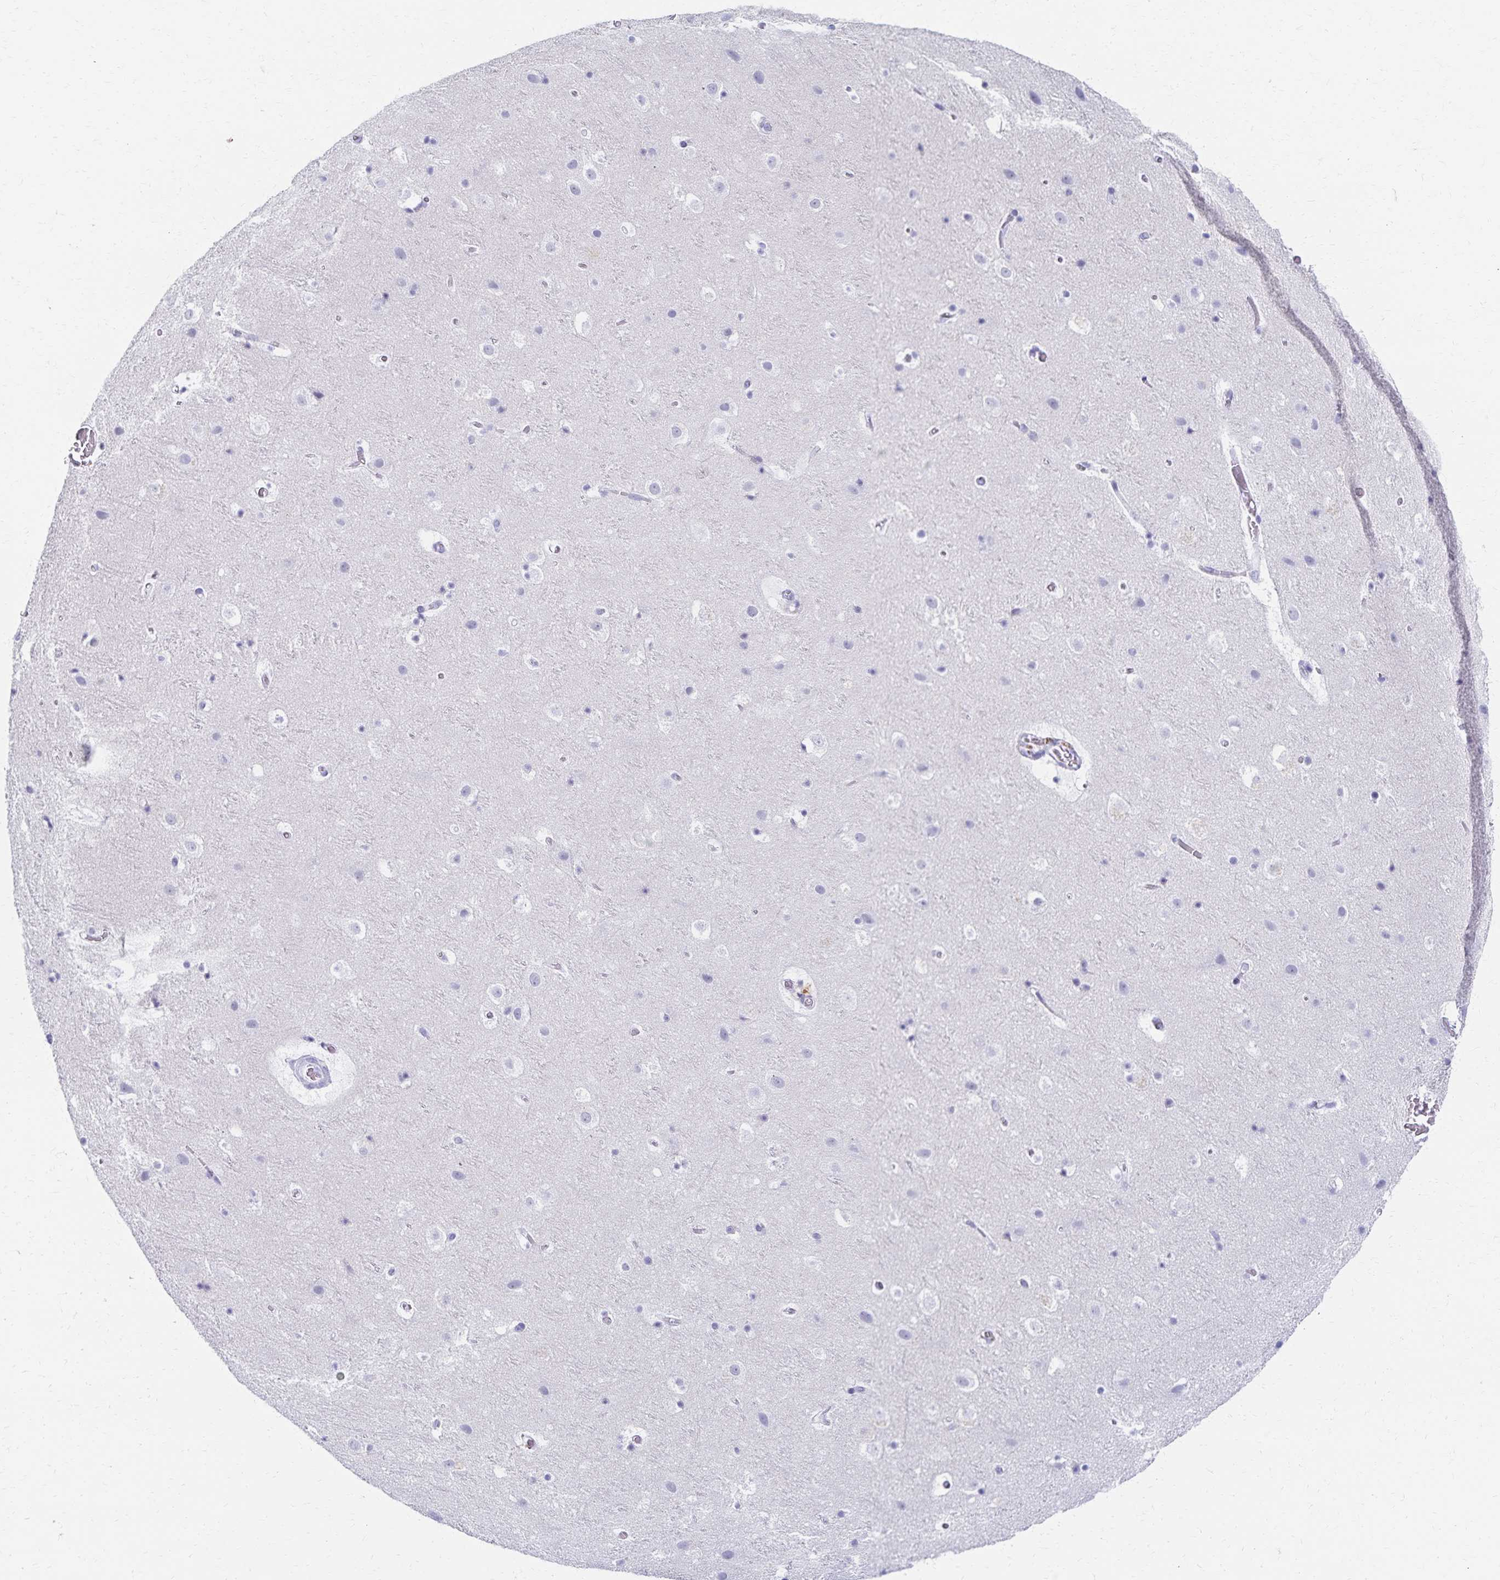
{"staining": {"intensity": "negative", "quantity": "none", "location": "none"}, "tissue": "cerebral cortex", "cell_type": "Endothelial cells", "image_type": "normal", "snomed": [{"axis": "morphology", "description": "Normal tissue, NOS"}, {"axis": "topography", "description": "Cerebral cortex"}], "caption": "This is an IHC micrograph of normal cerebral cortex. There is no expression in endothelial cells.", "gene": "C2orf50", "patient": {"sex": "female", "age": 42}}